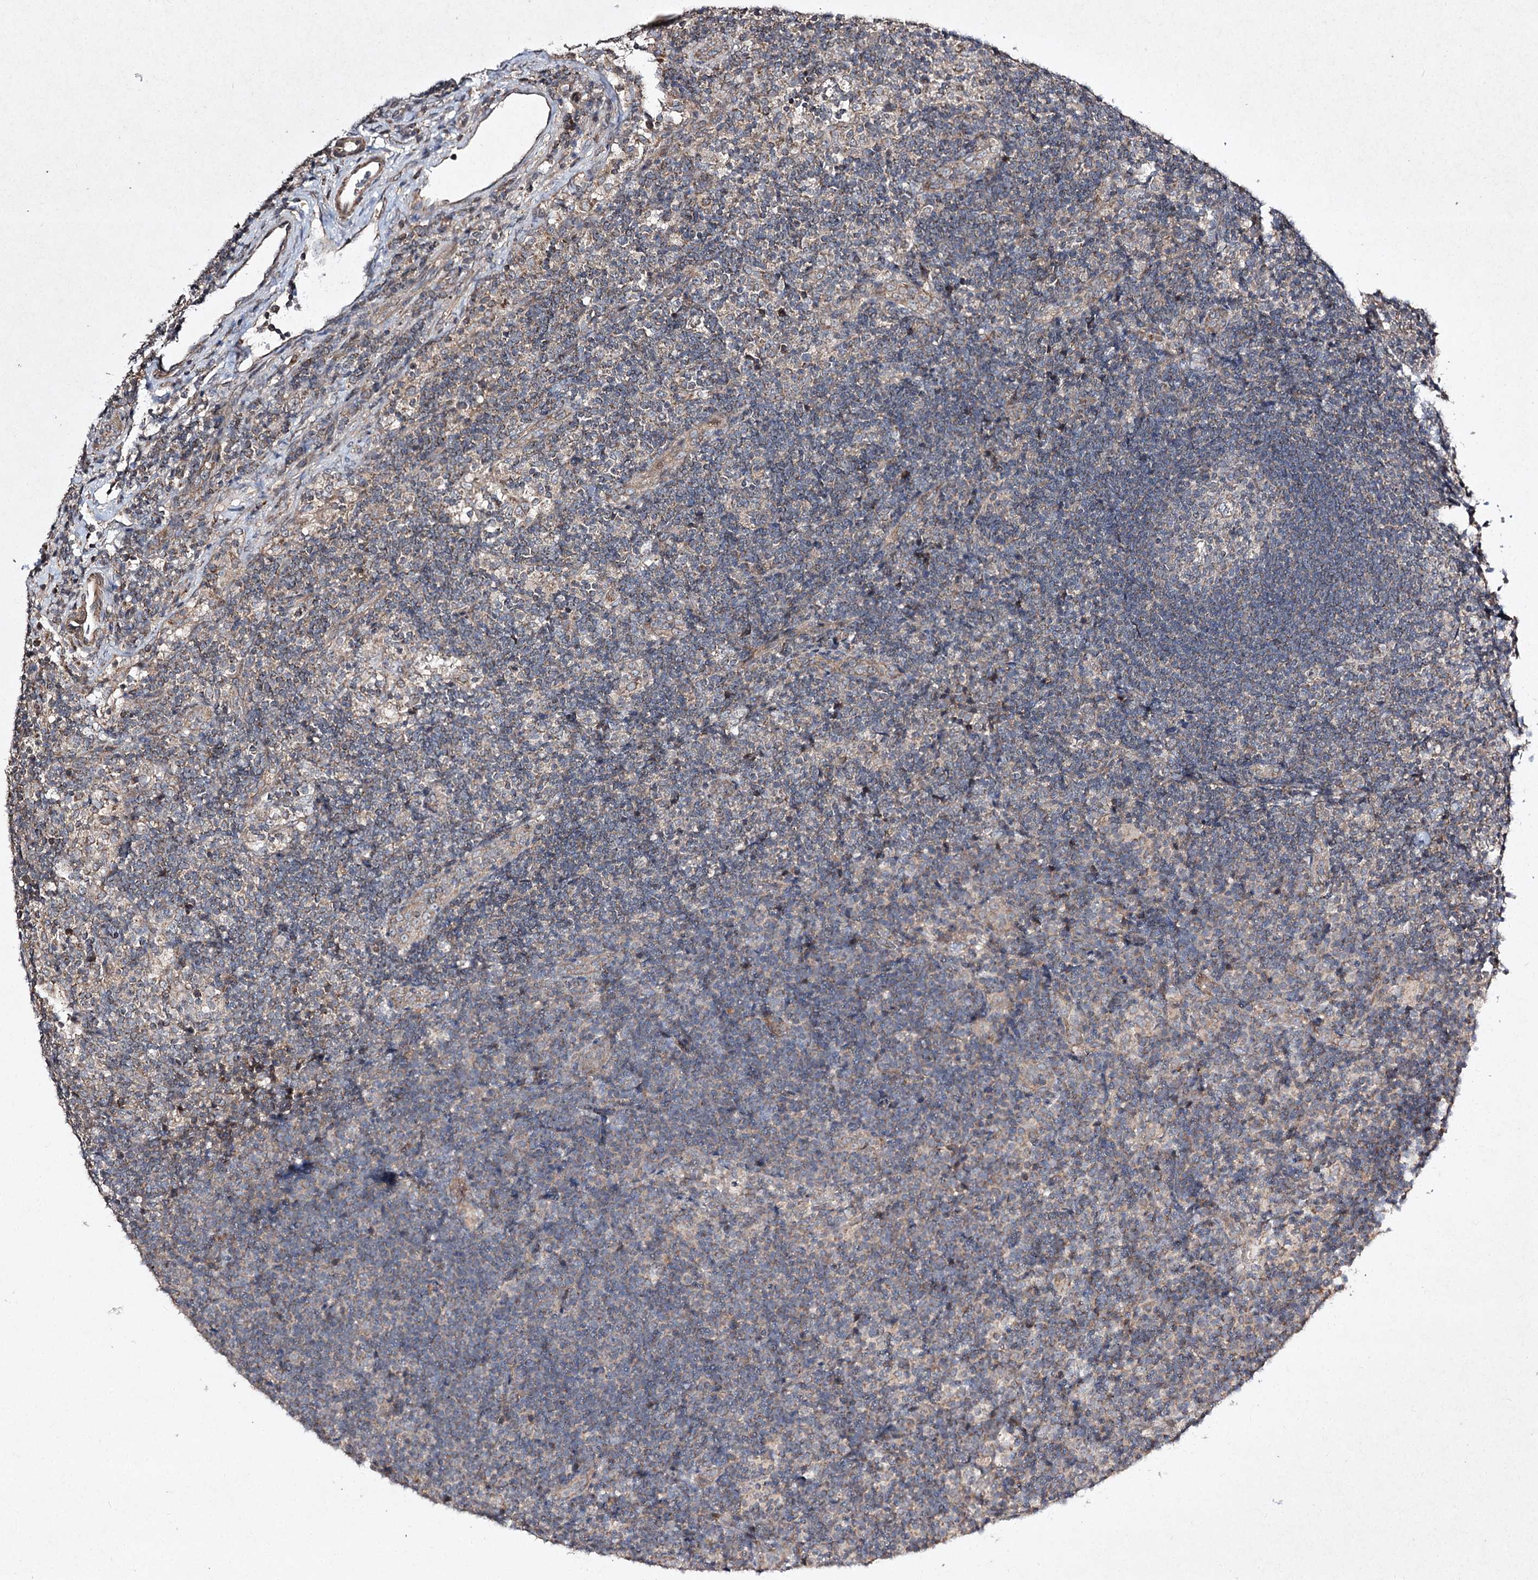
{"staining": {"intensity": "weak", "quantity": "25%-75%", "location": "cytoplasmic/membranous"}, "tissue": "lymph node", "cell_type": "Germinal center cells", "image_type": "normal", "snomed": [{"axis": "morphology", "description": "Normal tissue, NOS"}, {"axis": "topography", "description": "Lymph node"}], "caption": "Brown immunohistochemical staining in unremarkable lymph node demonstrates weak cytoplasmic/membranous positivity in about 25%-75% of germinal center cells. Nuclei are stained in blue.", "gene": "FANCL", "patient": {"sex": "female", "age": 22}}